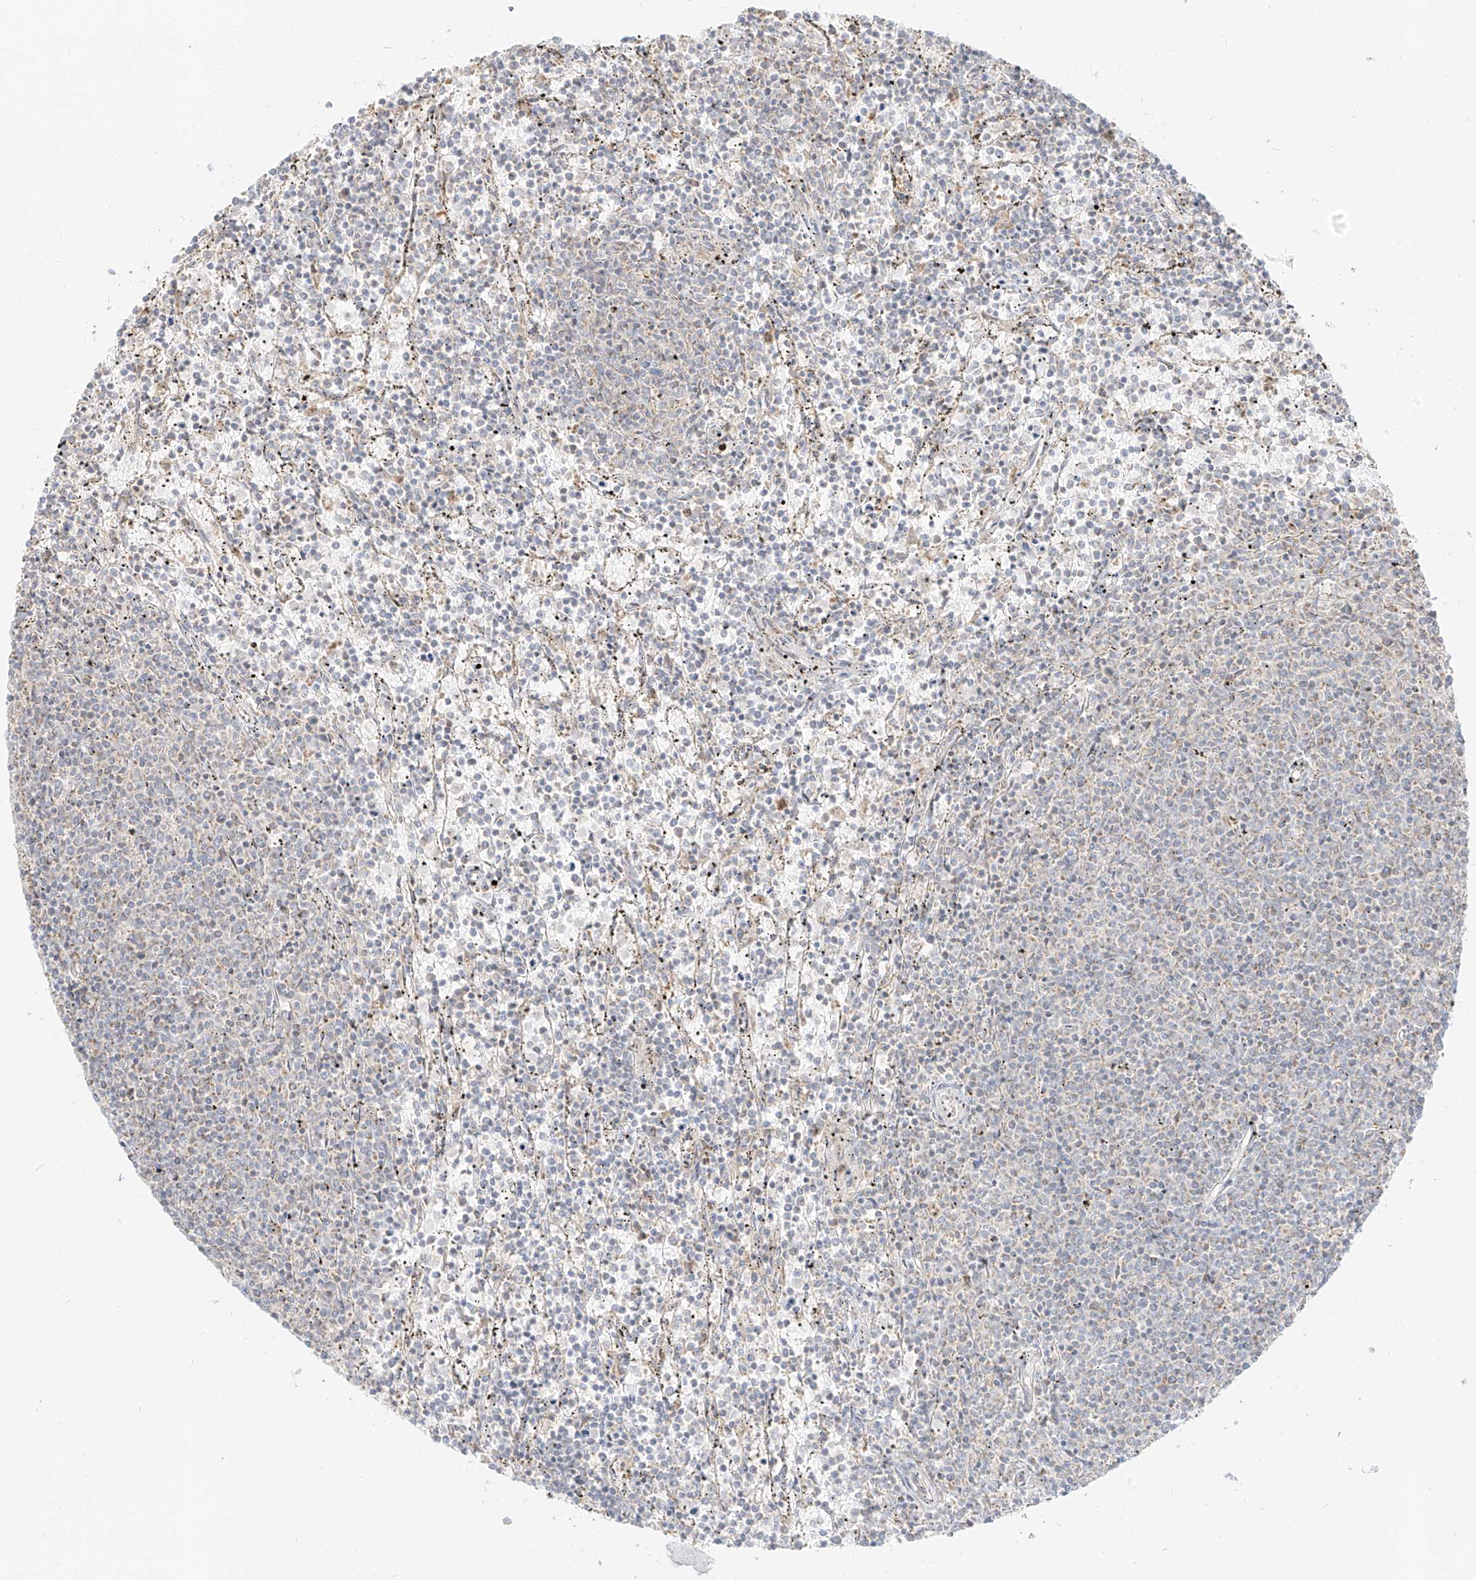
{"staining": {"intensity": "negative", "quantity": "none", "location": "none"}, "tissue": "lymphoma", "cell_type": "Tumor cells", "image_type": "cancer", "snomed": [{"axis": "morphology", "description": "Malignant lymphoma, non-Hodgkin's type, Low grade"}, {"axis": "topography", "description": "Spleen"}], "caption": "This is an immunohistochemistry photomicrograph of malignant lymphoma, non-Hodgkin's type (low-grade). There is no positivity in tumor cells.", "gene": "ZIM3", "patient": {"sex": "female", "age": 50}}